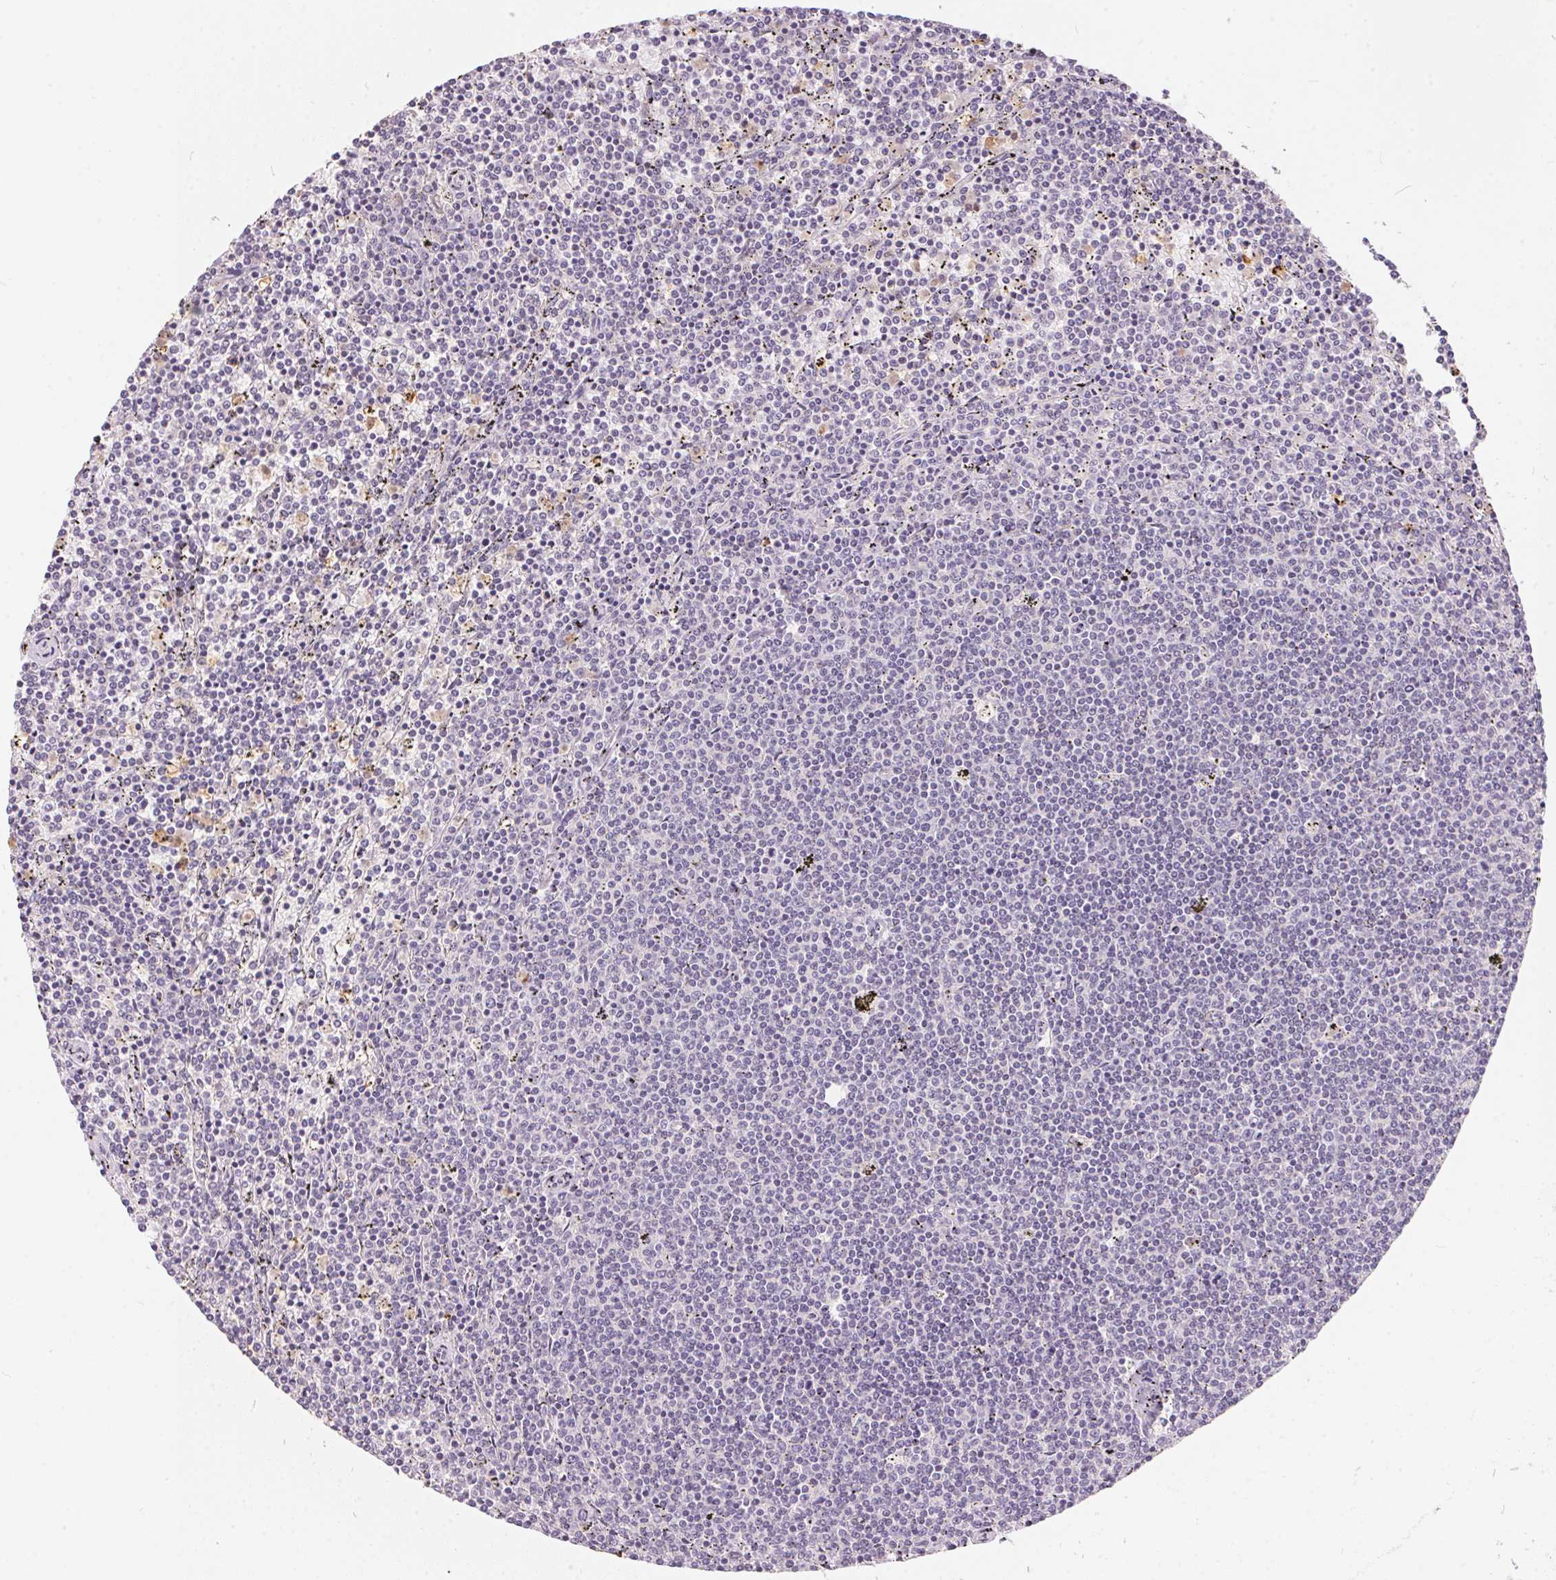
{"staining": {"intensity": "negative", "quantity": "none", "location": "none"}, "tissue": "lymphoma", "cell_type": "Tumor cells", "image_type": "cancer", "snomed": [{"axis": "morphology", "description": "Malignant lymphoma, non-Hodgkin's type, Low grade"}, {"axis": "topography", "description": "Spleen"}], "caption": "Immunohistochemistry (IHC) photomicrograph of neoplastic tissue: lymphoma stained with DAB (3,3'-diaminobenzidine) displays no significant protein staining in tumor cells. (DAB (3,3'-diaminobenzidine) immunohistochemistry (IHC), high magnification).", "gene": "SERPINB1", "patient": {"sex": "female", "age": 50}}